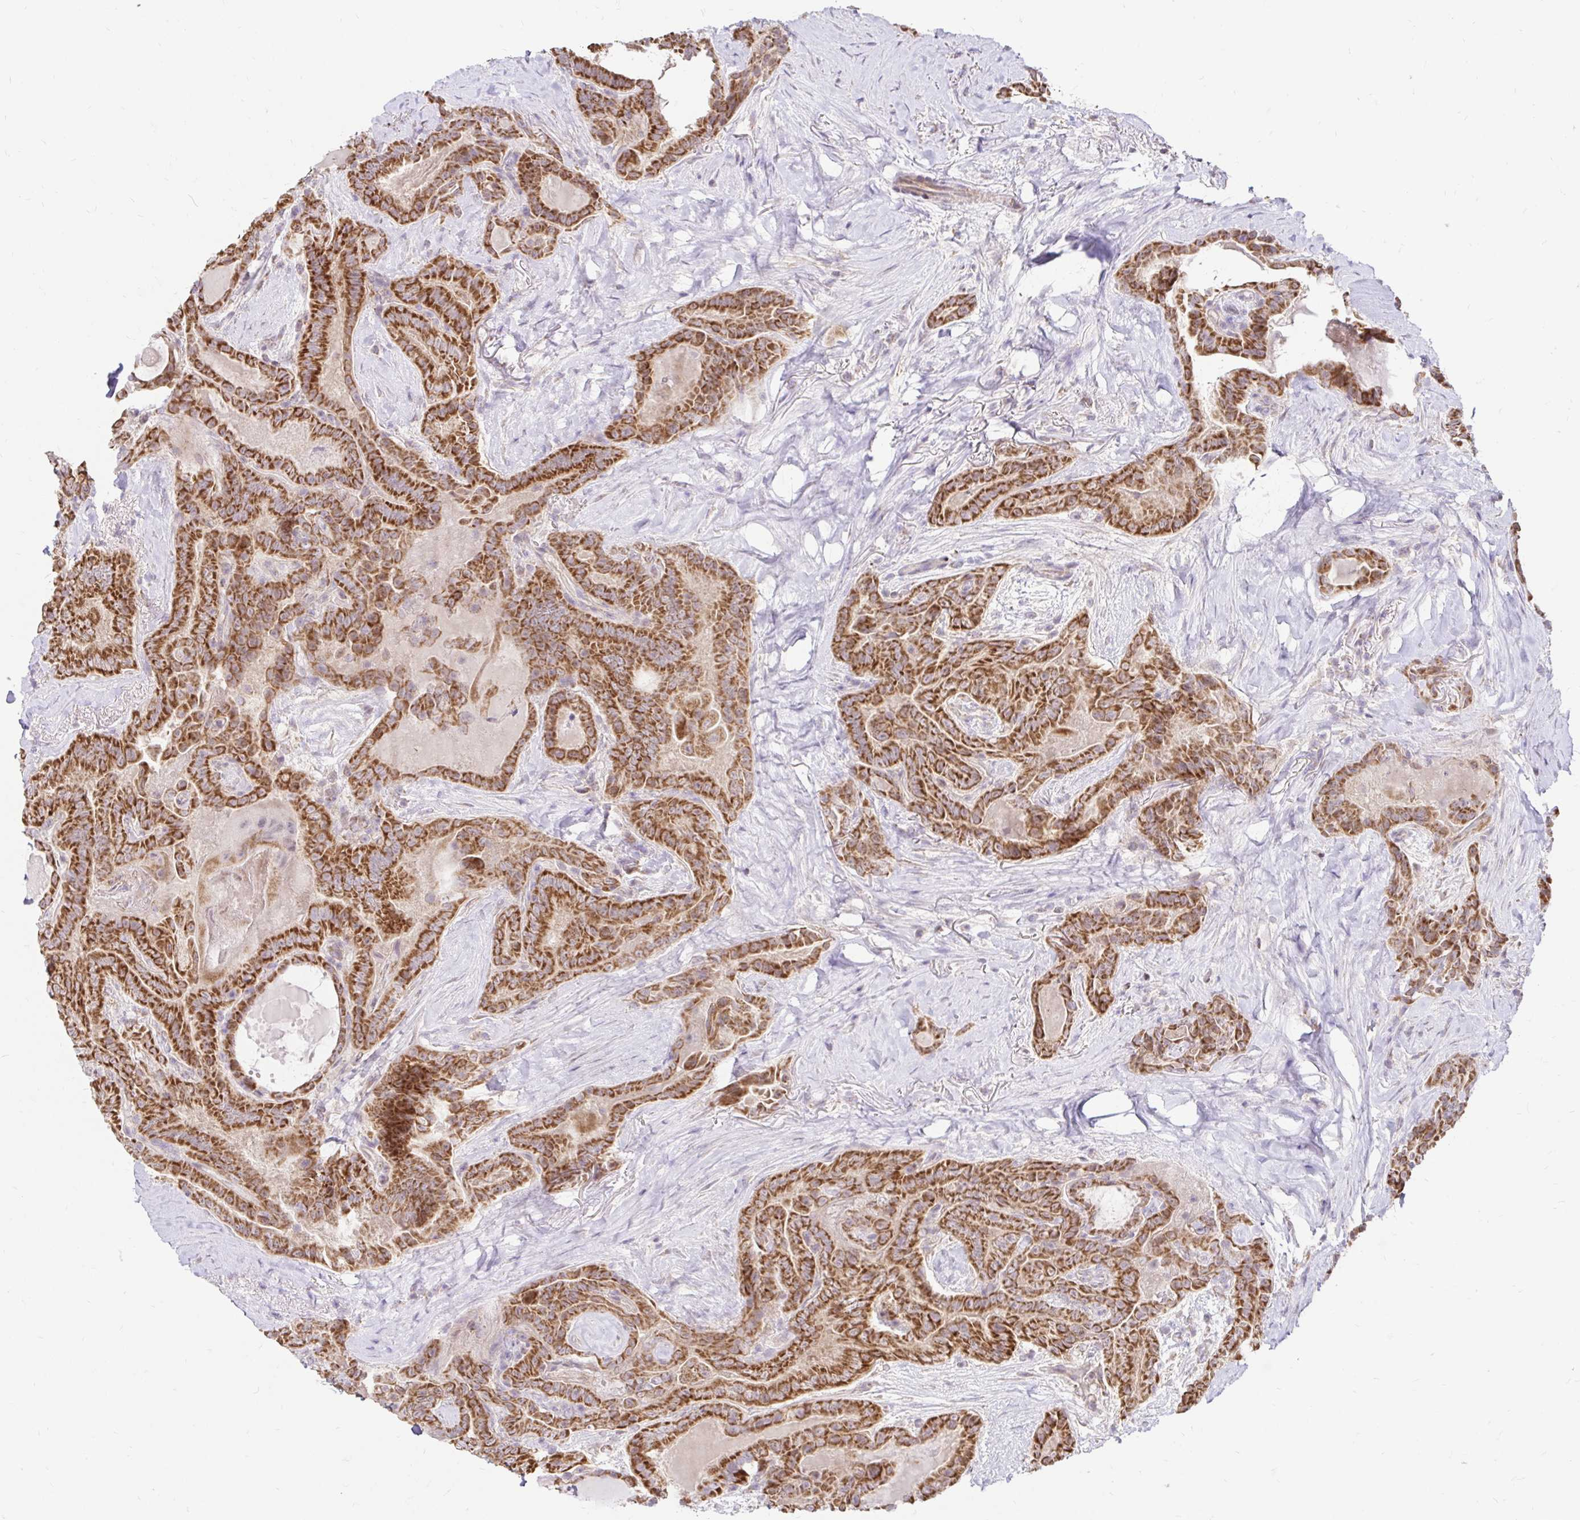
{"staining": {"intensity": "strong", "quantity": ">75%", "location": "cytoplasmic/membranous"}, "tissue": "thyroid cancer", "cell_type": "Tumor cells", "image_type": "cancer", "snomed": [{"axis": "morphology", "description": "Papillary adenocarcinoma, NOS"}, {"axis": "topography", "description": "Thyroid gland"}], "caption": "A high amount of strong cytoplasmic/membranous positivity is appreciated in about >75% of tumor cells in thyroid cancer (papillary adenocarcinoma) tissue.", "gene": "TIMM50", "patient": {"sex": "female", "age": 61}}